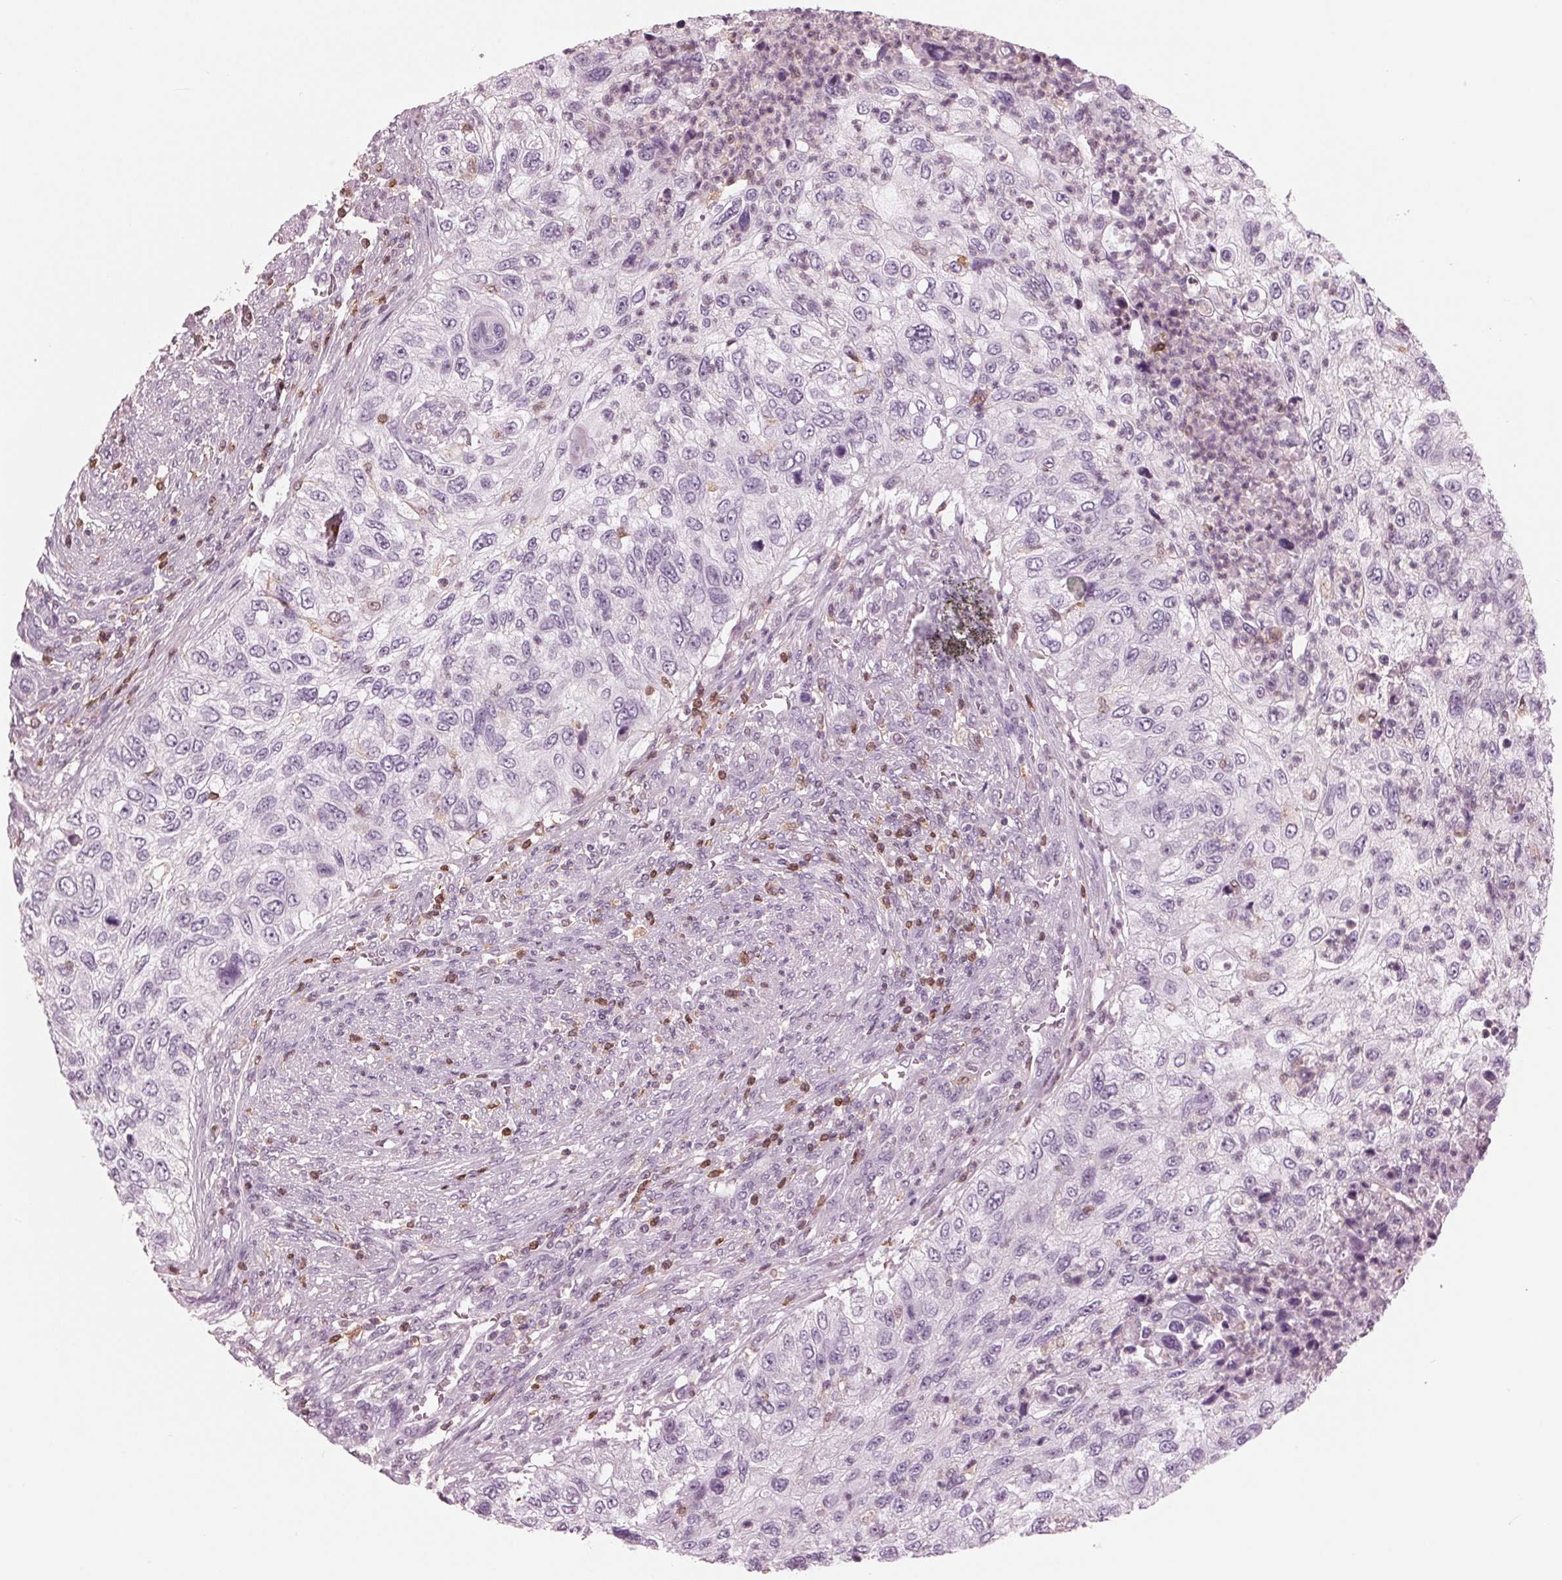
{"staining": {"intensity": "negative", "quantity": "none", "location": "none"}, "tissue": "urothelial cancer", "cell_type": "Tumor cells", "image_type": "cancer", "snomed": [{"axis": "morphology", "description": "Urothelial carcinoma, High grade"}, {"axis": "topography", "description": "Urinary bladder"}], "caption": "This is an IHC histopathology image of urothelial cancer. There is no positivity in tumor cells.", "gene": "BTLA", "patient": {"sex": "female", "age": 60}}